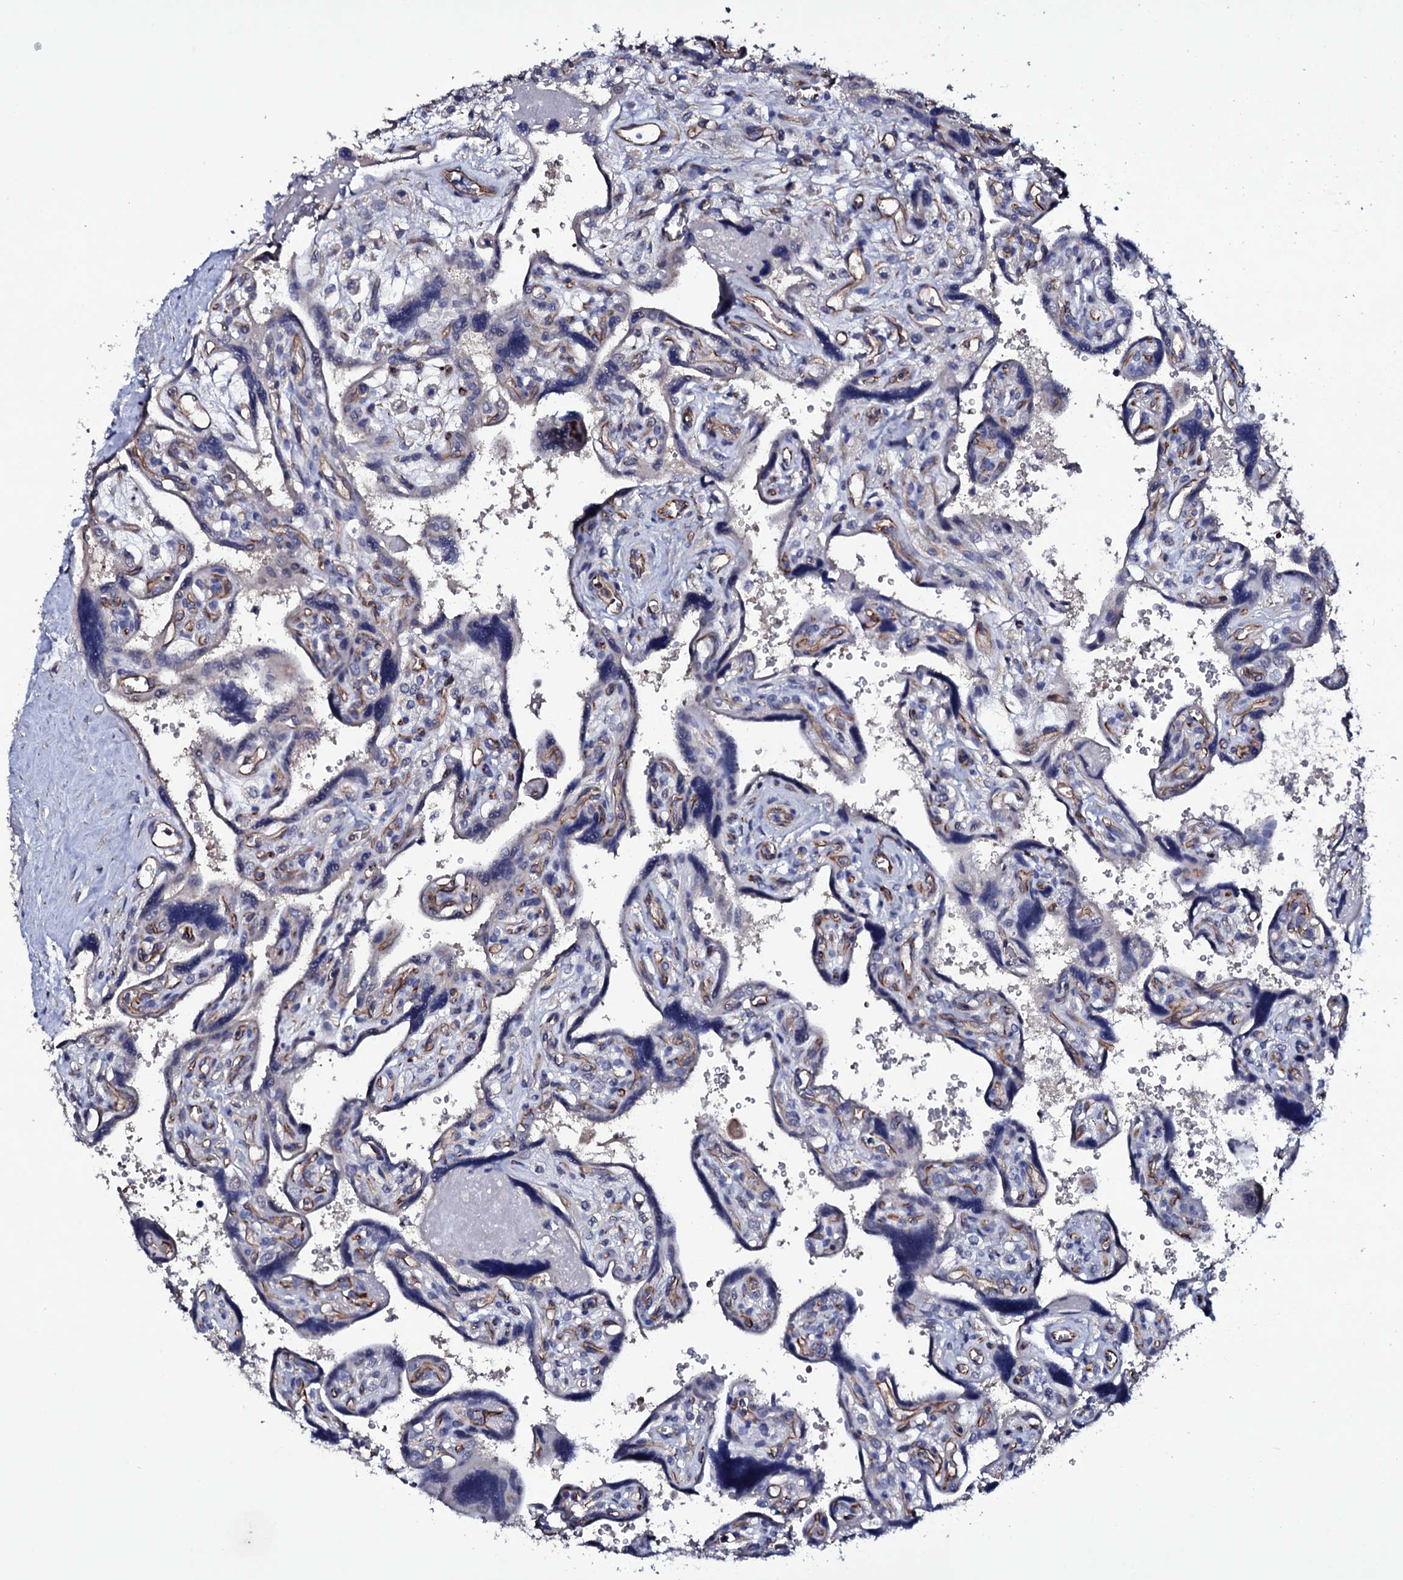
{"staining": {"intensity": "negative", "quantity": "none", "location": "none"}, "tissue": "placenta", "cell_type": "Trophoblastic cells", "image_type": "normal", "snomed": [{"axis": "morphology", "description": "Normal tissue, NOS"}, {"axis": "topography", "description": "Placenta"}], "caption": "IHC micrograph of benign placenta: placenta stained with DAB (3,3'-diaminobenzidine) demonstrates no significant protein expression in trophoblastic cells.", "gene": "BCL2L14", "patient": {"sex": "female", "age": 39}}